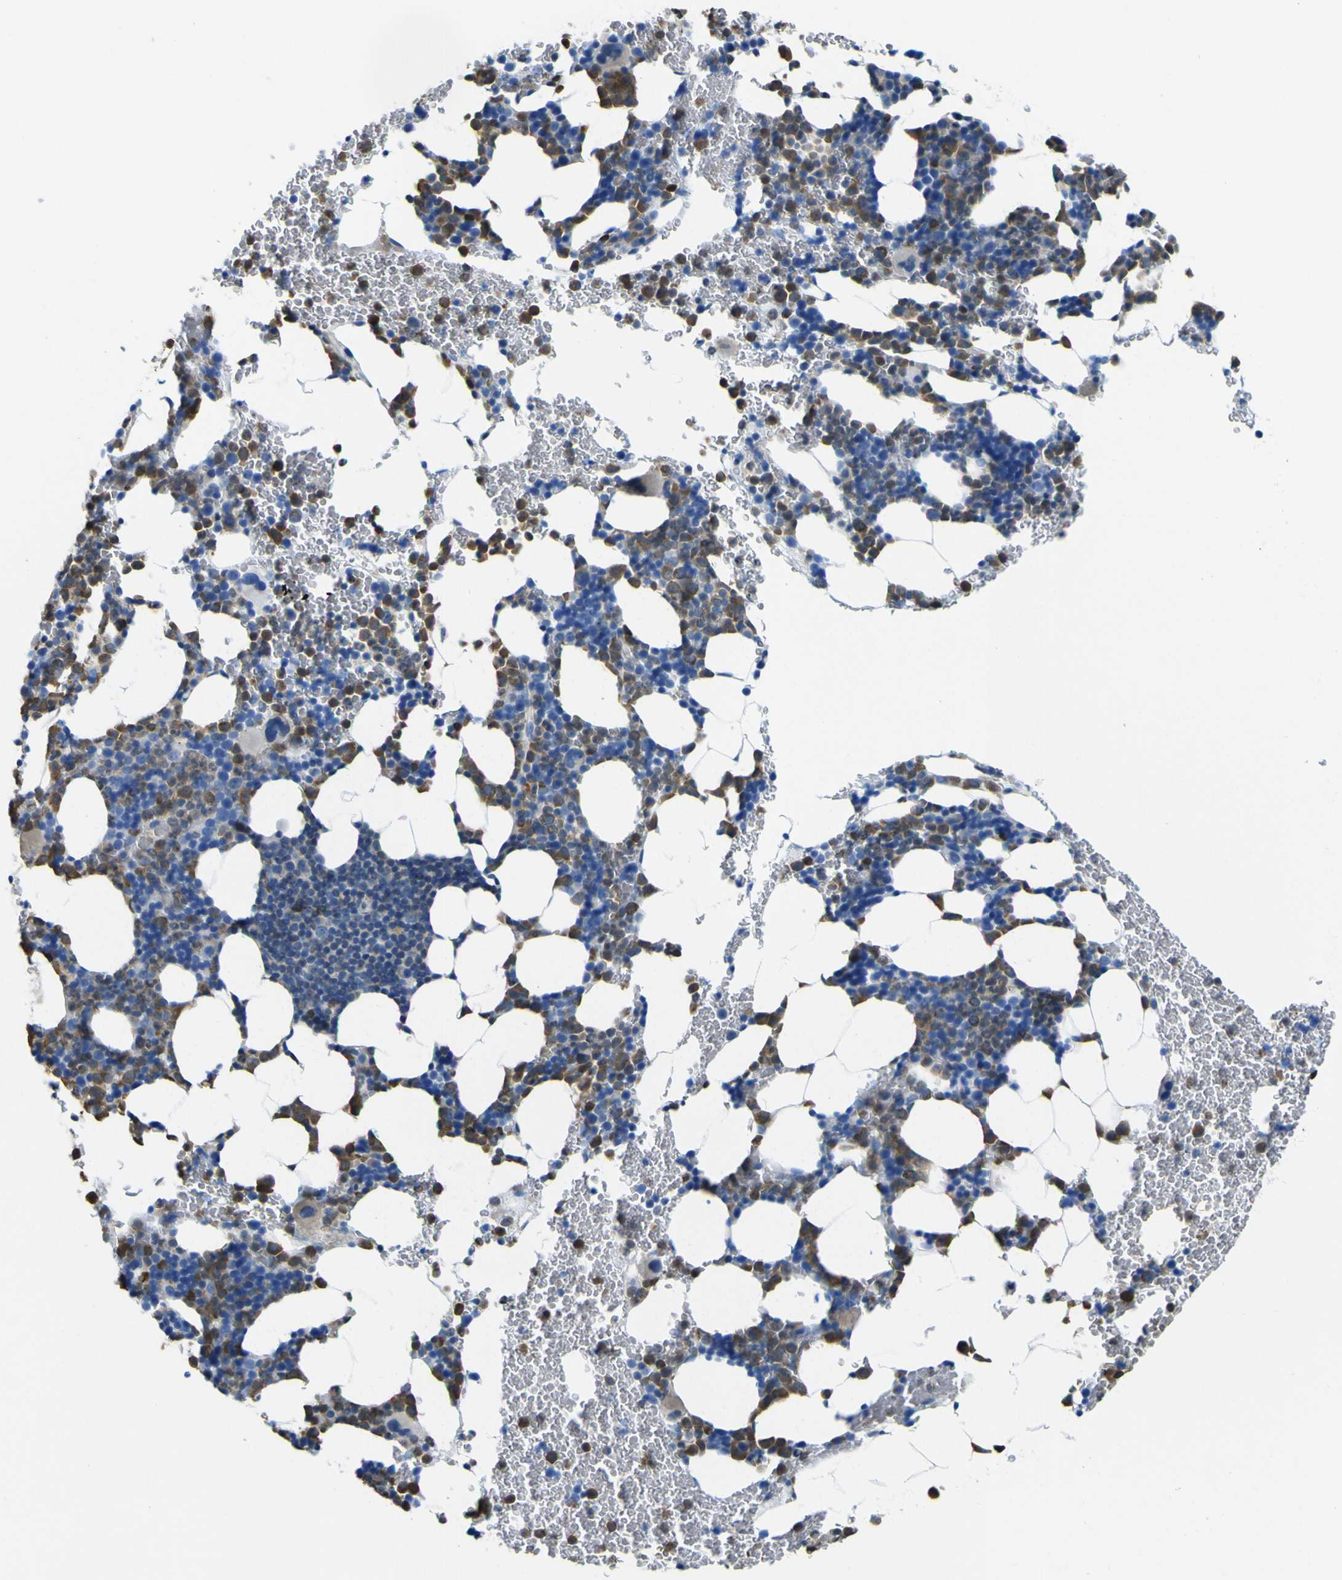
{"staining": {"intensity": "moderate", "quantity": ">75%", "location": "cytoplasmic/membranous"}, "tissue": "bone marrow", "cell_type": "Hematopoietic cells", "image_type": "normal", "snomed": [{"axis": "morphology", "description": "Normal tissue, NOS"}, {"axis": "morphology", "description": "Inflammation, NOS"}, {"axis": "topography", "description": "Bone marrow"}], "caption": "High-power microscopy captured an IHC photomicrograph of normal bone marrow, revealing moderate cytoplasmic/membranous staining in about >75% of hematopoietic cells. Immunohistochemistry (ihc) stains the protein in brown and the nuclei are stained blue.", "gene": "ABHD3", "patient": {"sex": "female", "age": 70}}